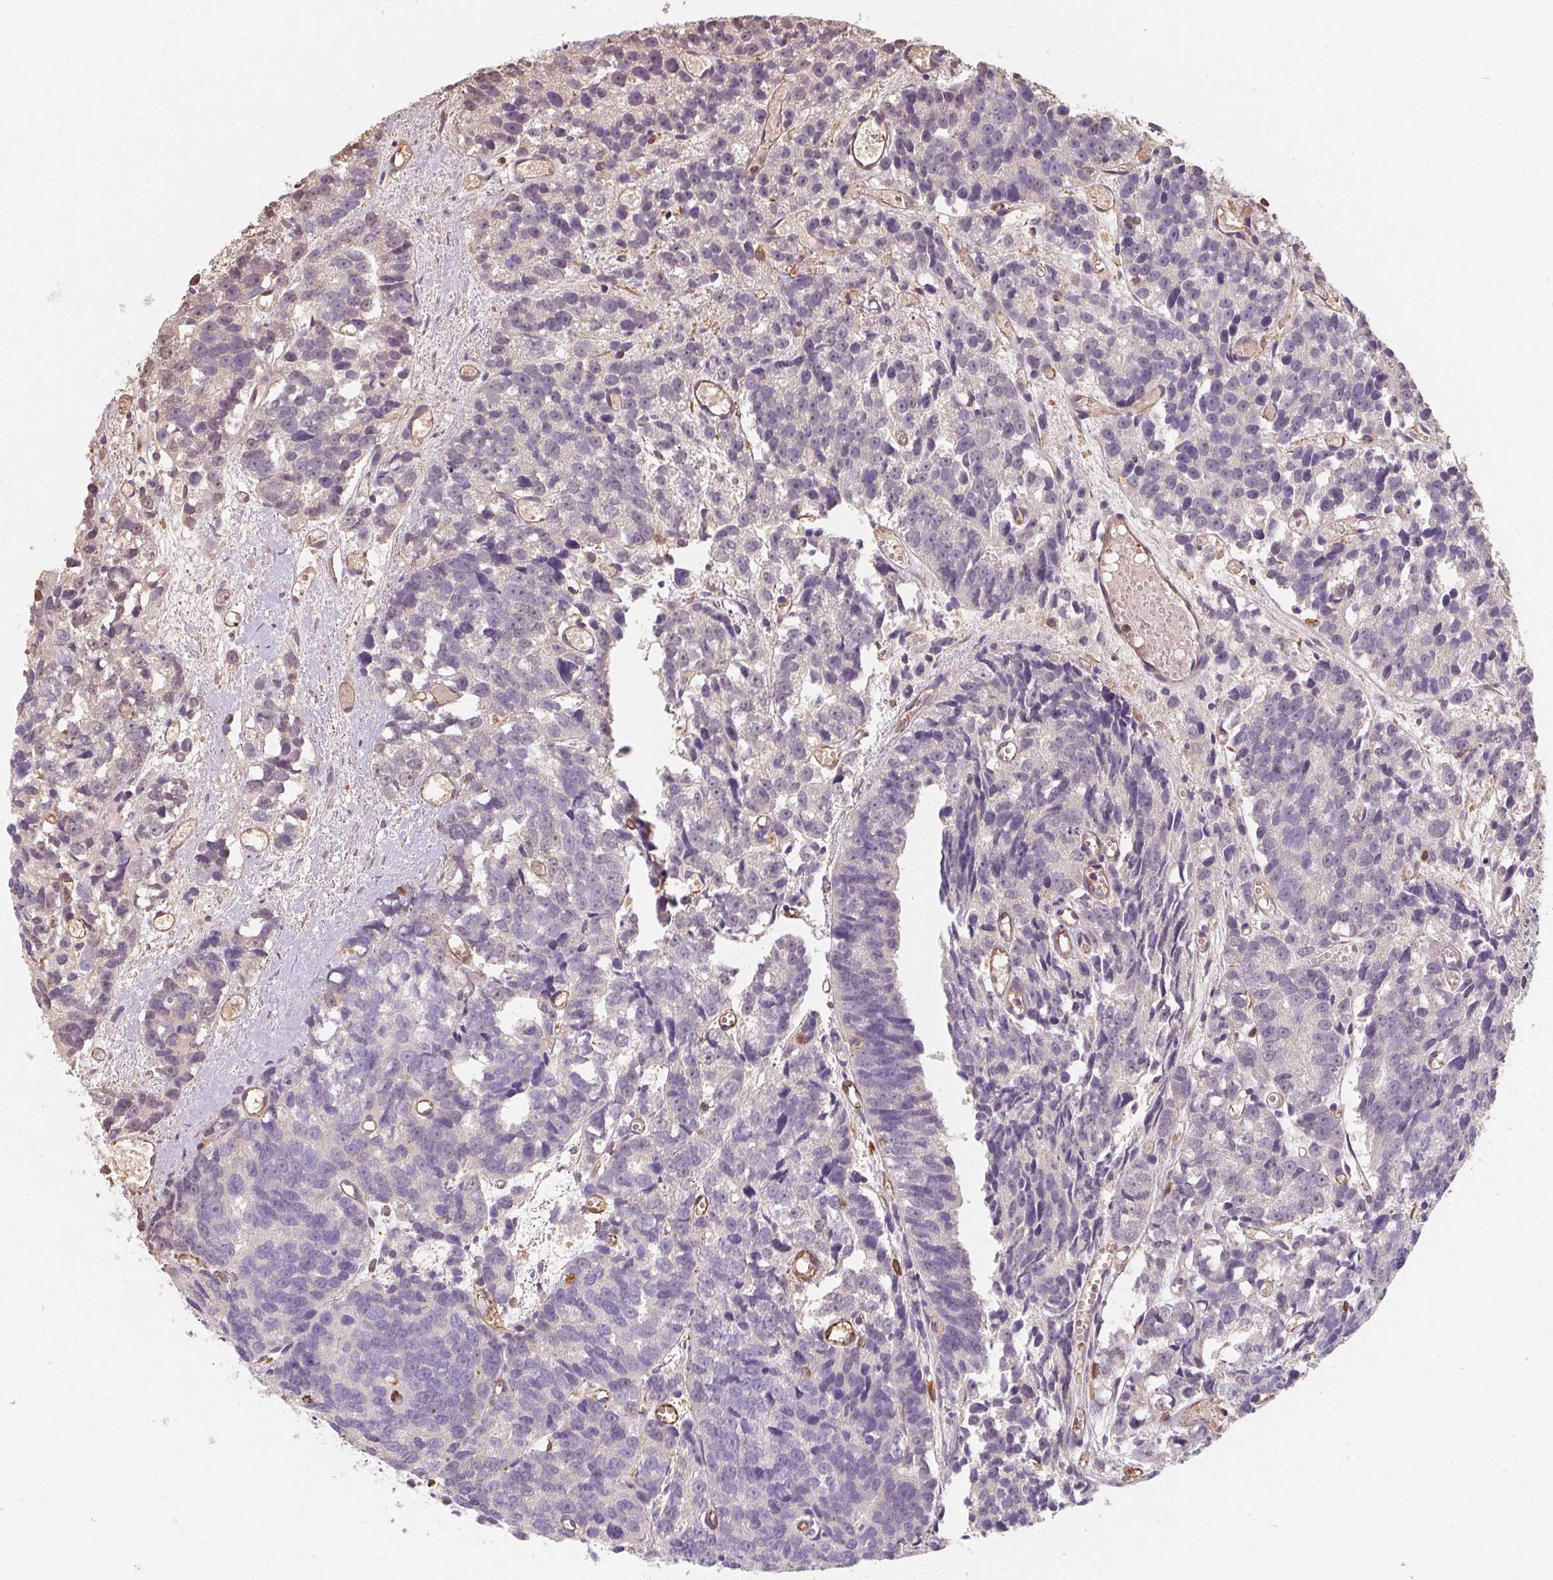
{"staining": {"intensity": "negative", "quantity": "none", "location": "none"}, "tissue": "prostate cancer", "cell_type": "Tumor cells", "image_type": "cancer", "snomed": [{"axis": "morphology", "description": "Adenocarcinoma, High grade"}, {"axis": "topography", "description": "Prostate"}], "caption": "Human prostate cancer stained for a protein using immunohistochemistry (IHC) displays no expression in tumor cells.", "gene": "TBKBP1", "patient": {"sex": "male", "age": 77}}